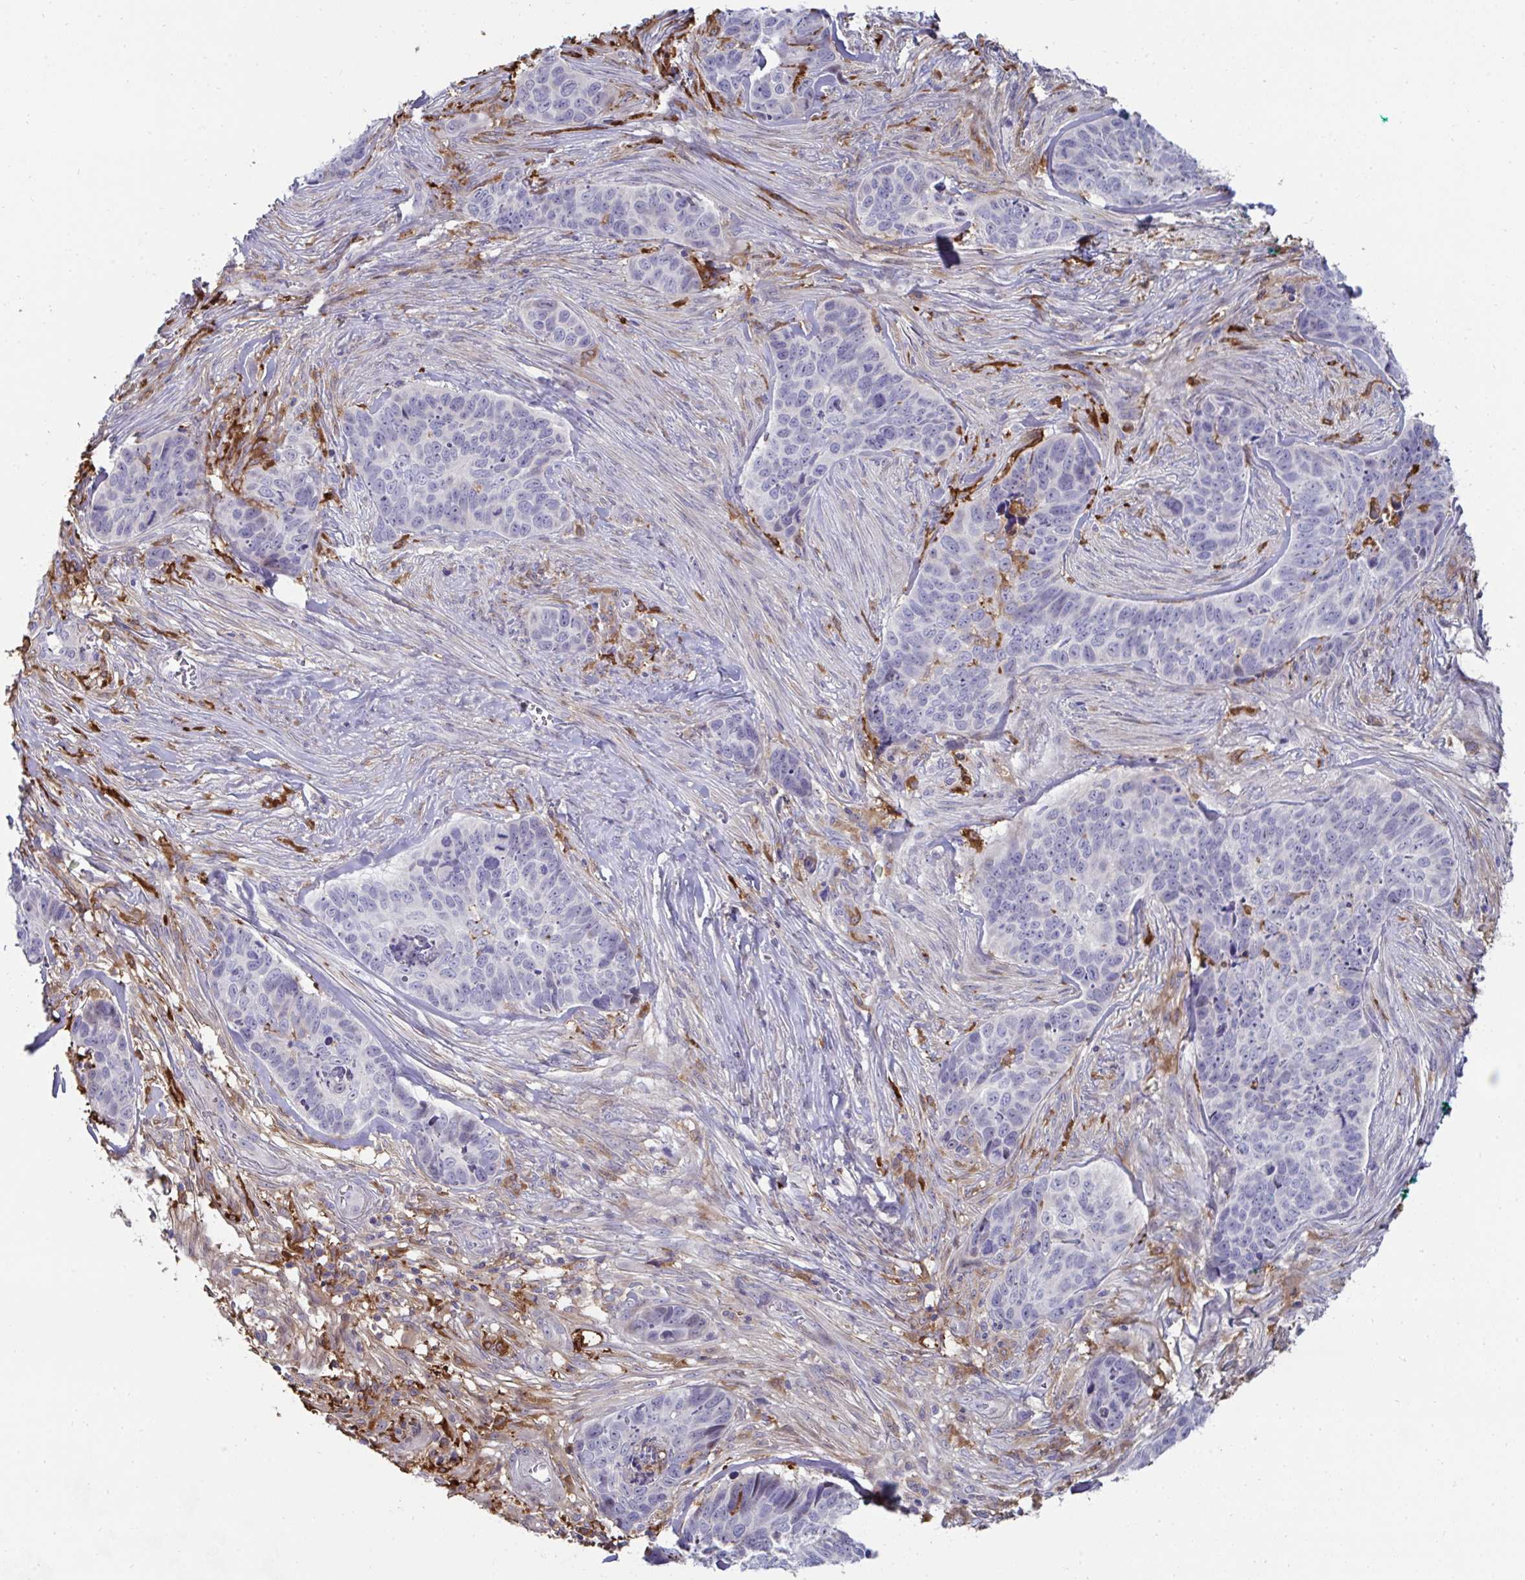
{"staining": {"intensity": "negative", "quantity": "none", "location": "none"}, "tissue": "skin cancer", "cell_type": "Tumor cells", "image_type": "cancer", "snomed": [{"axis": "morphology", "description": "Basal cell carcinoma"}, {"axis": "topography", "description": "Skin"}], "caption": "The IHC micrograph has no significant positivity in tumor cells of skin cancer tissue.", "gene": "FBXL13", "patient": {"sex": "female", "age": 82}}